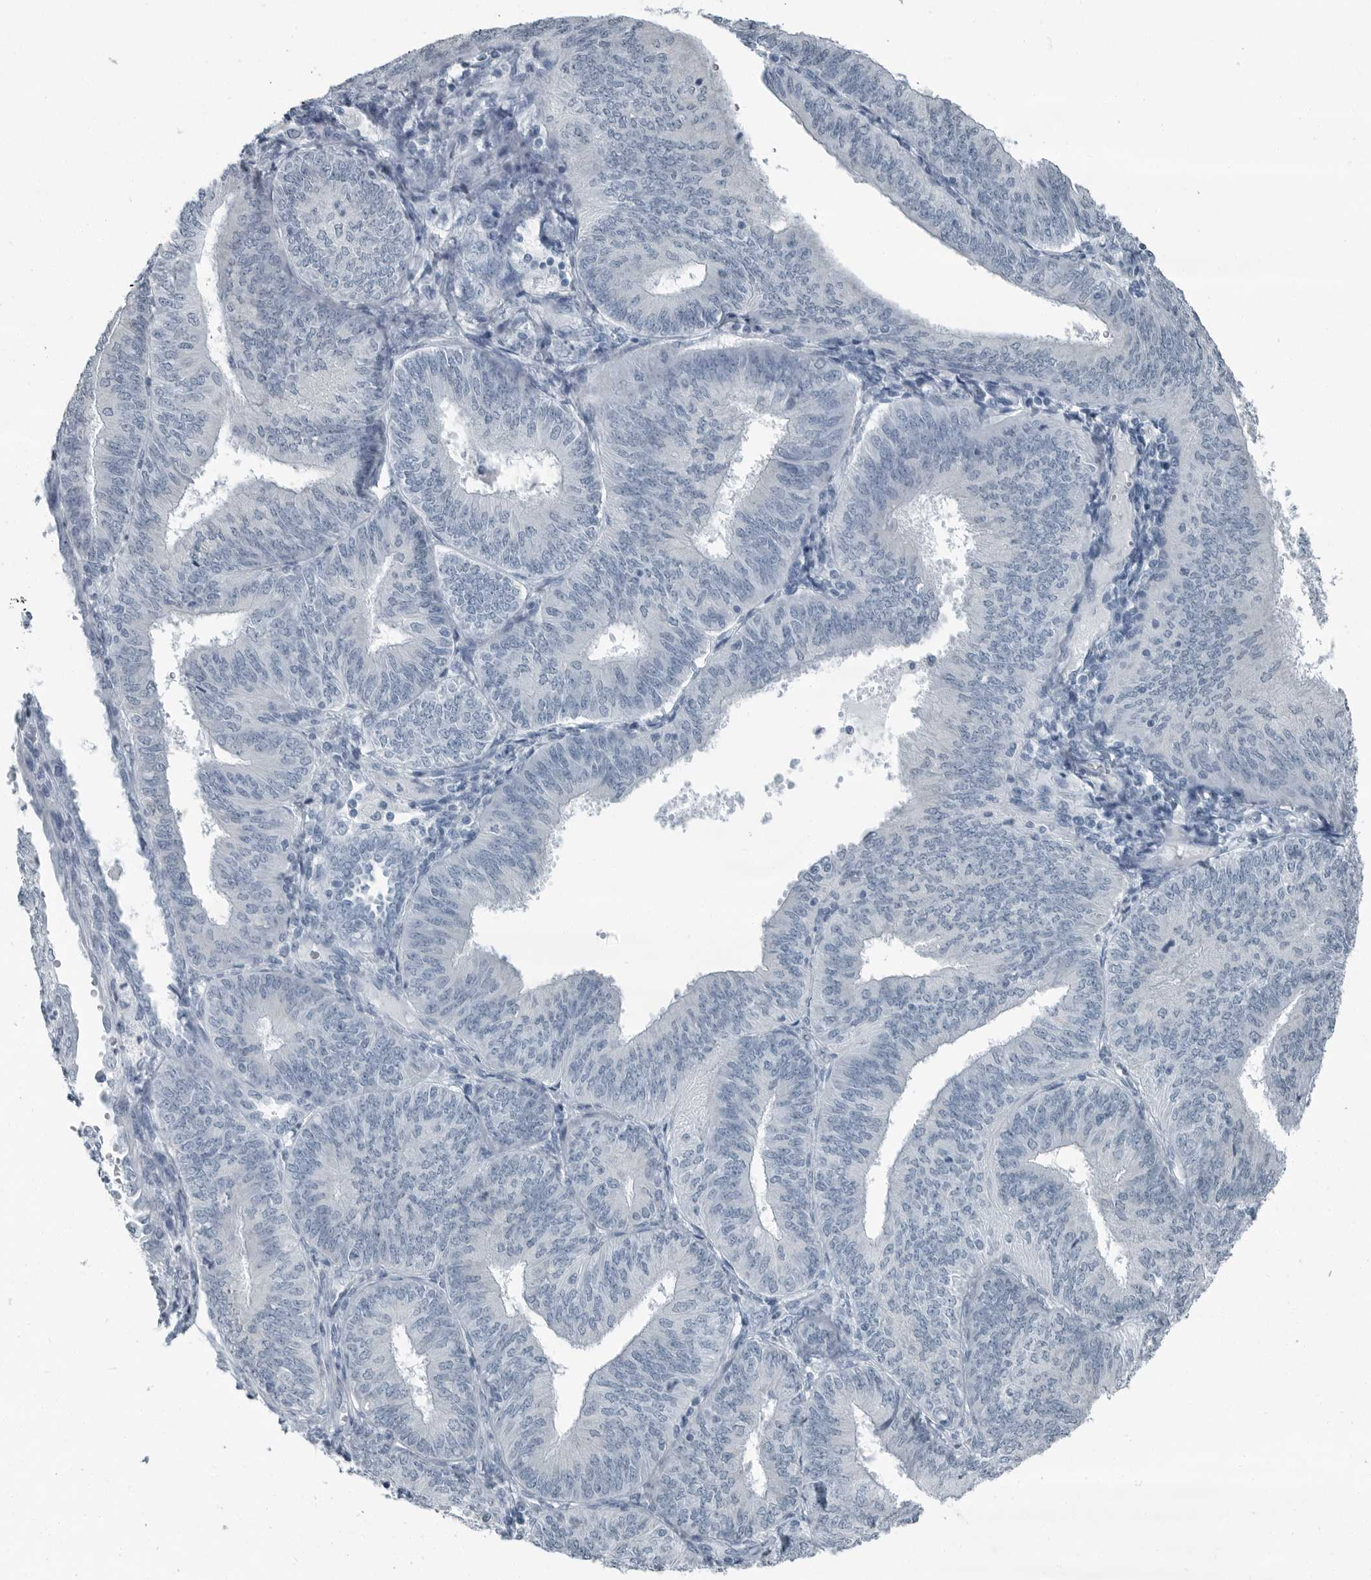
{"staining": {"intensity": "negative", "quantity": "none", "location": "none"}, "tissue": "endometrial cancer", "cell_type": "Tumor cells", "image_type": "cancer", "snomed": [{"axis": "morphology", "description": "Adenocarcinoma, NOS"}, {"axis": "topography", "description": "Endometrium"}], "caption": "Immunohistochemistry photomicrograph of neoplastic tissue: human adenocarcinoma (endometrial) stained with DAB (3,3'-diaminobenzidine) reveals no significant protein positivity in tumor cells.", "gene": "FABP6", "patient": {"sex": "female", "age": 58}}